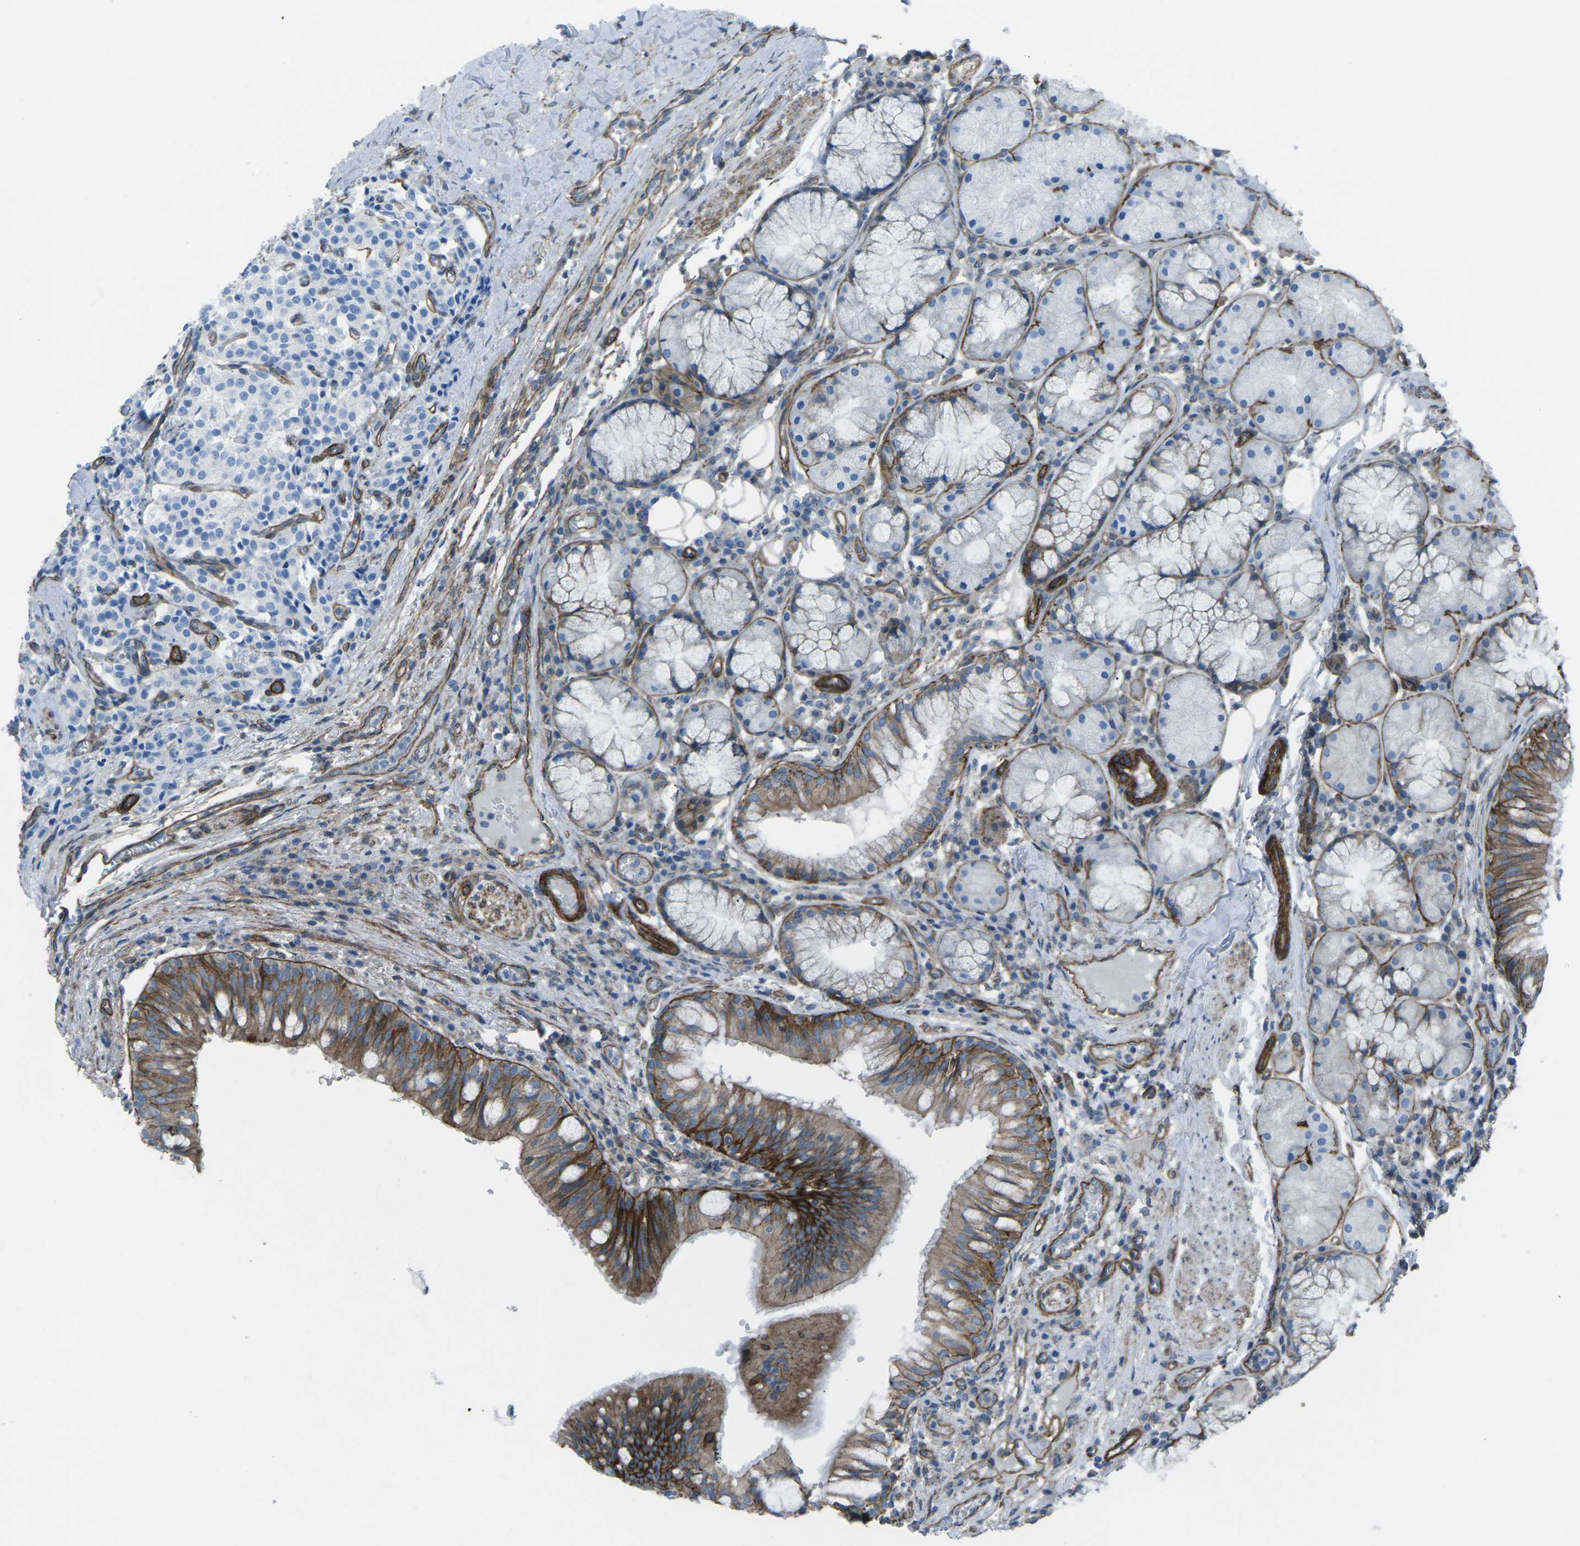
{"staining": {"intensity": "negative", "quantity": "none", "location": "none"}, "tissue": "carcinoid", "cell_type": "Tumor cells", "image_type": "cancer", "snomed": [{"axis": "morphology", "description": "Carcinoid, malignant, NOS"}, {"axis": "topography", "description": "Lung"}], "caption": "This is an immunohistochemistry (IHC) image of malignant carcinoid. There is no expression in tumor cells.", "gene": "UTRN", "patient": {"sex": "male", "age": 30}}